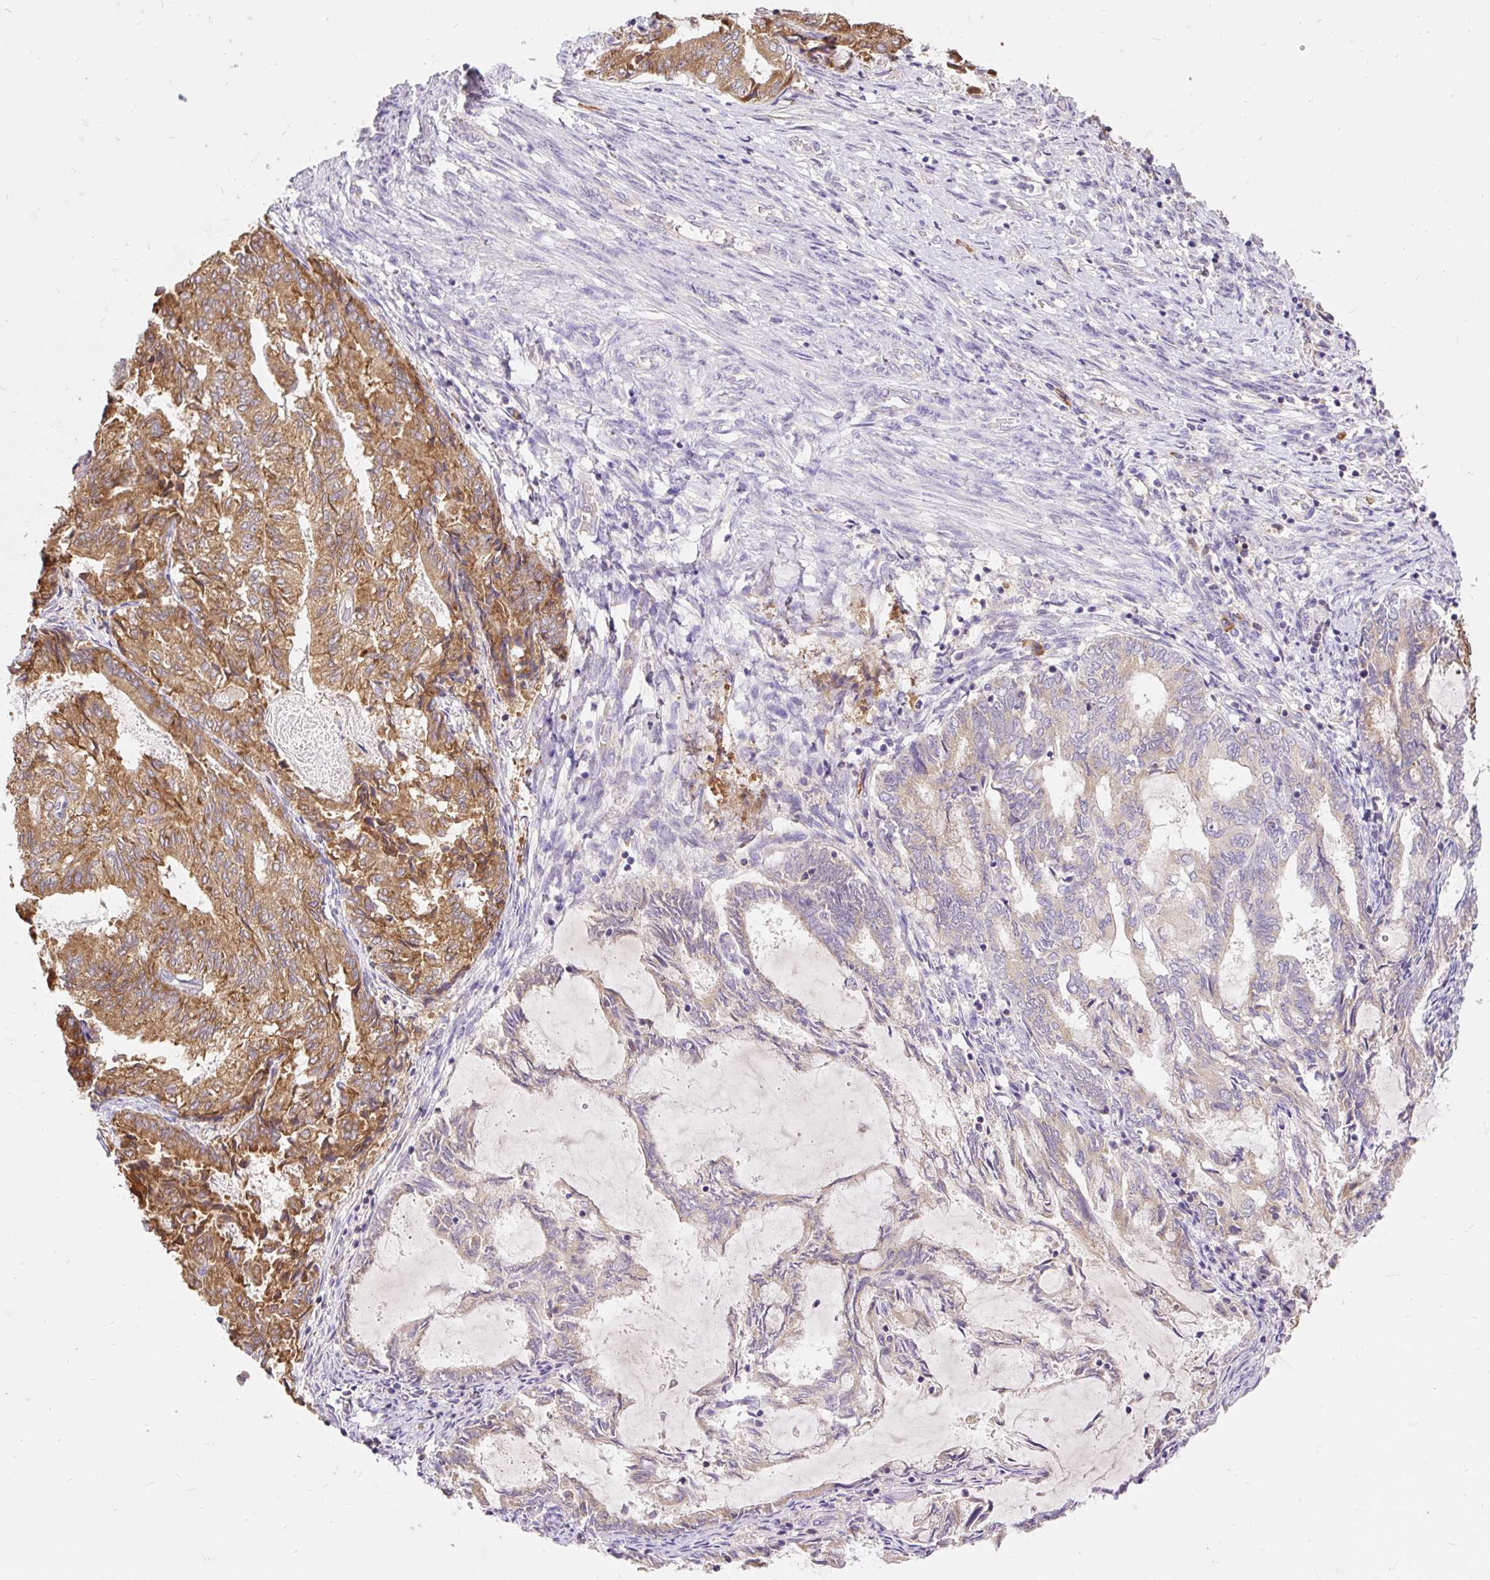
{"staining": {"intensity": "moderate", "quantity": "25%-75%", "location": "cytoplasmic/membranous"}, "tissue": "endometrial cancer", "cell_type": "Tumor cells", "image_type": "cancer", "snomed": [{"axis": "morphology", "description": "Adenocarcinoma, NOS"}, {"axis": "topography", "description": "Endometrium"}], "caption": "Protein expression analysis of human endometrial adenocarcinoma reveals moderate cytoplasmic/membranous staining in about 25%-75% of tumor cells.", "gene": "SEC63", "patient": {"sex": "female", "age": 80}}